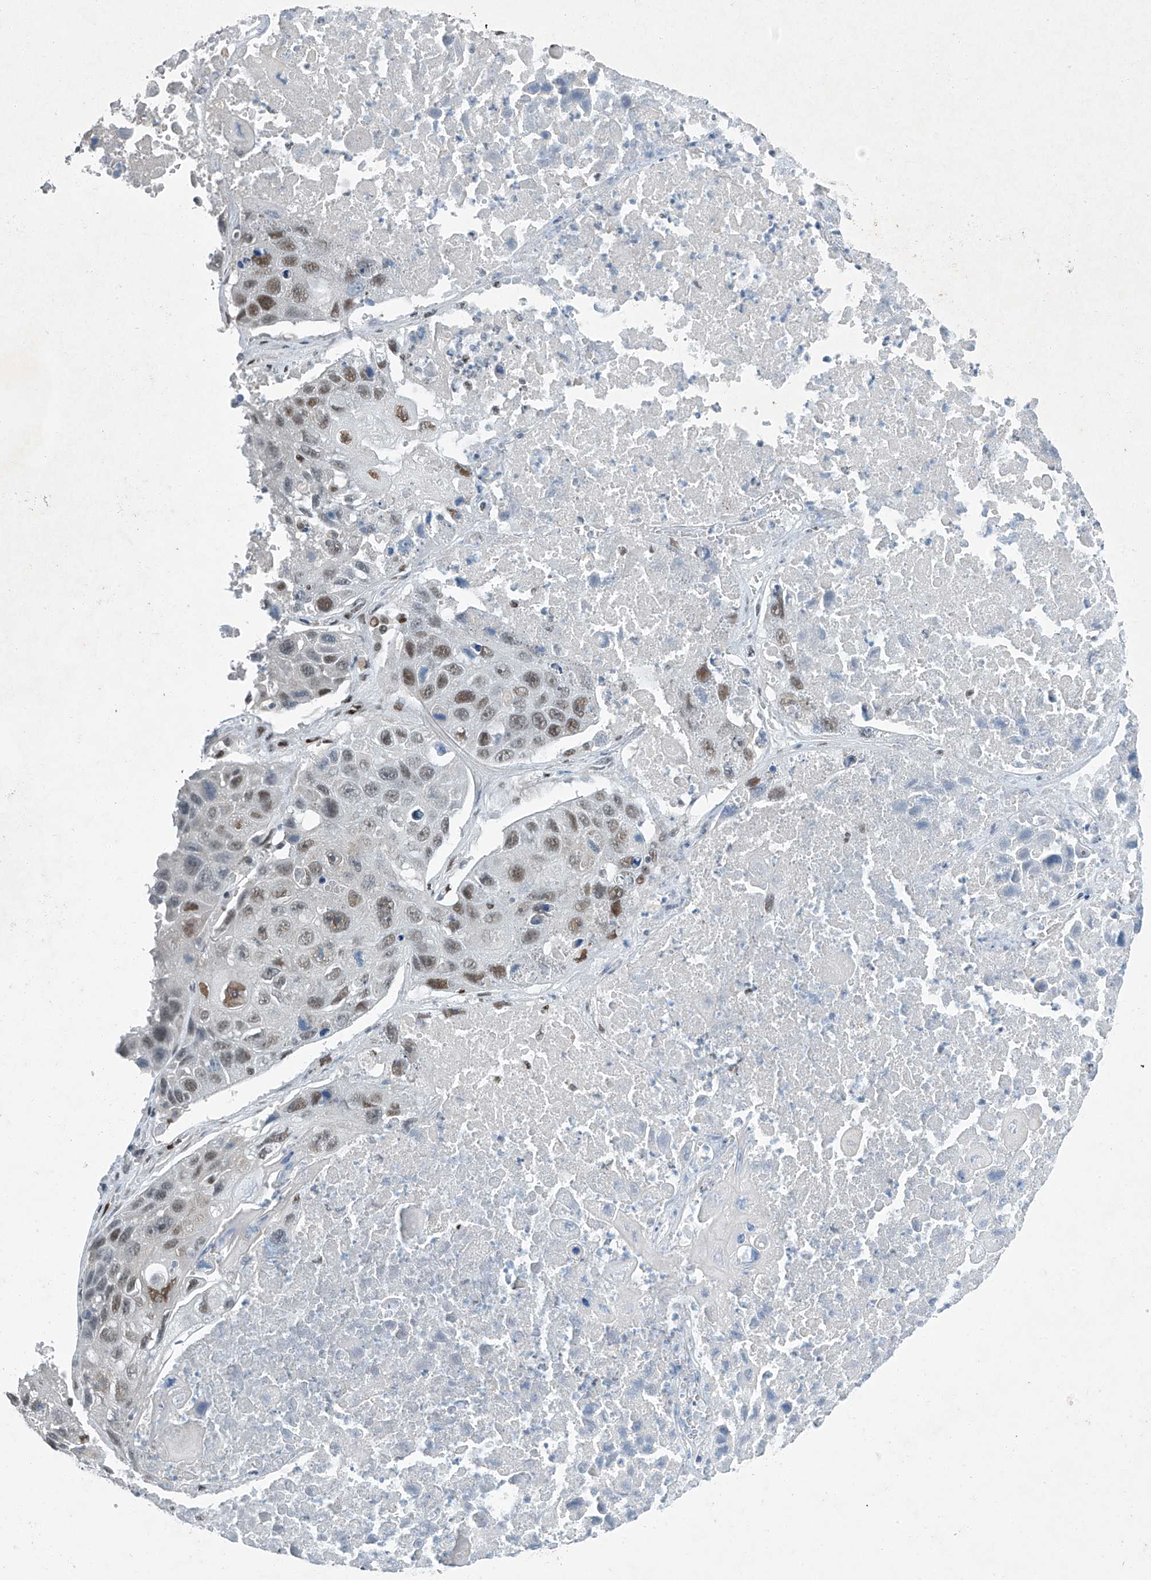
{"staining": {"intensity": "moderate", "quantity": ">75%", "location": "nuclear"}, "tissue": "lung cancer", "cell_type": "Tumor cells", "image_type": "cancer", "snomed": [{"axis": "morphology", "description": "Squamous cell carcinoma, NOS"}, {"axis": "topography", "description": "Lung"}], "caption": "Immunohistochemistry of squamous cell carcinoma (lung) shows medium levels of moderate nuclear staining in approximately >75% of tumor cells.", "gene": "TAF8", "patient": {"sex": "male", "age": 61}}